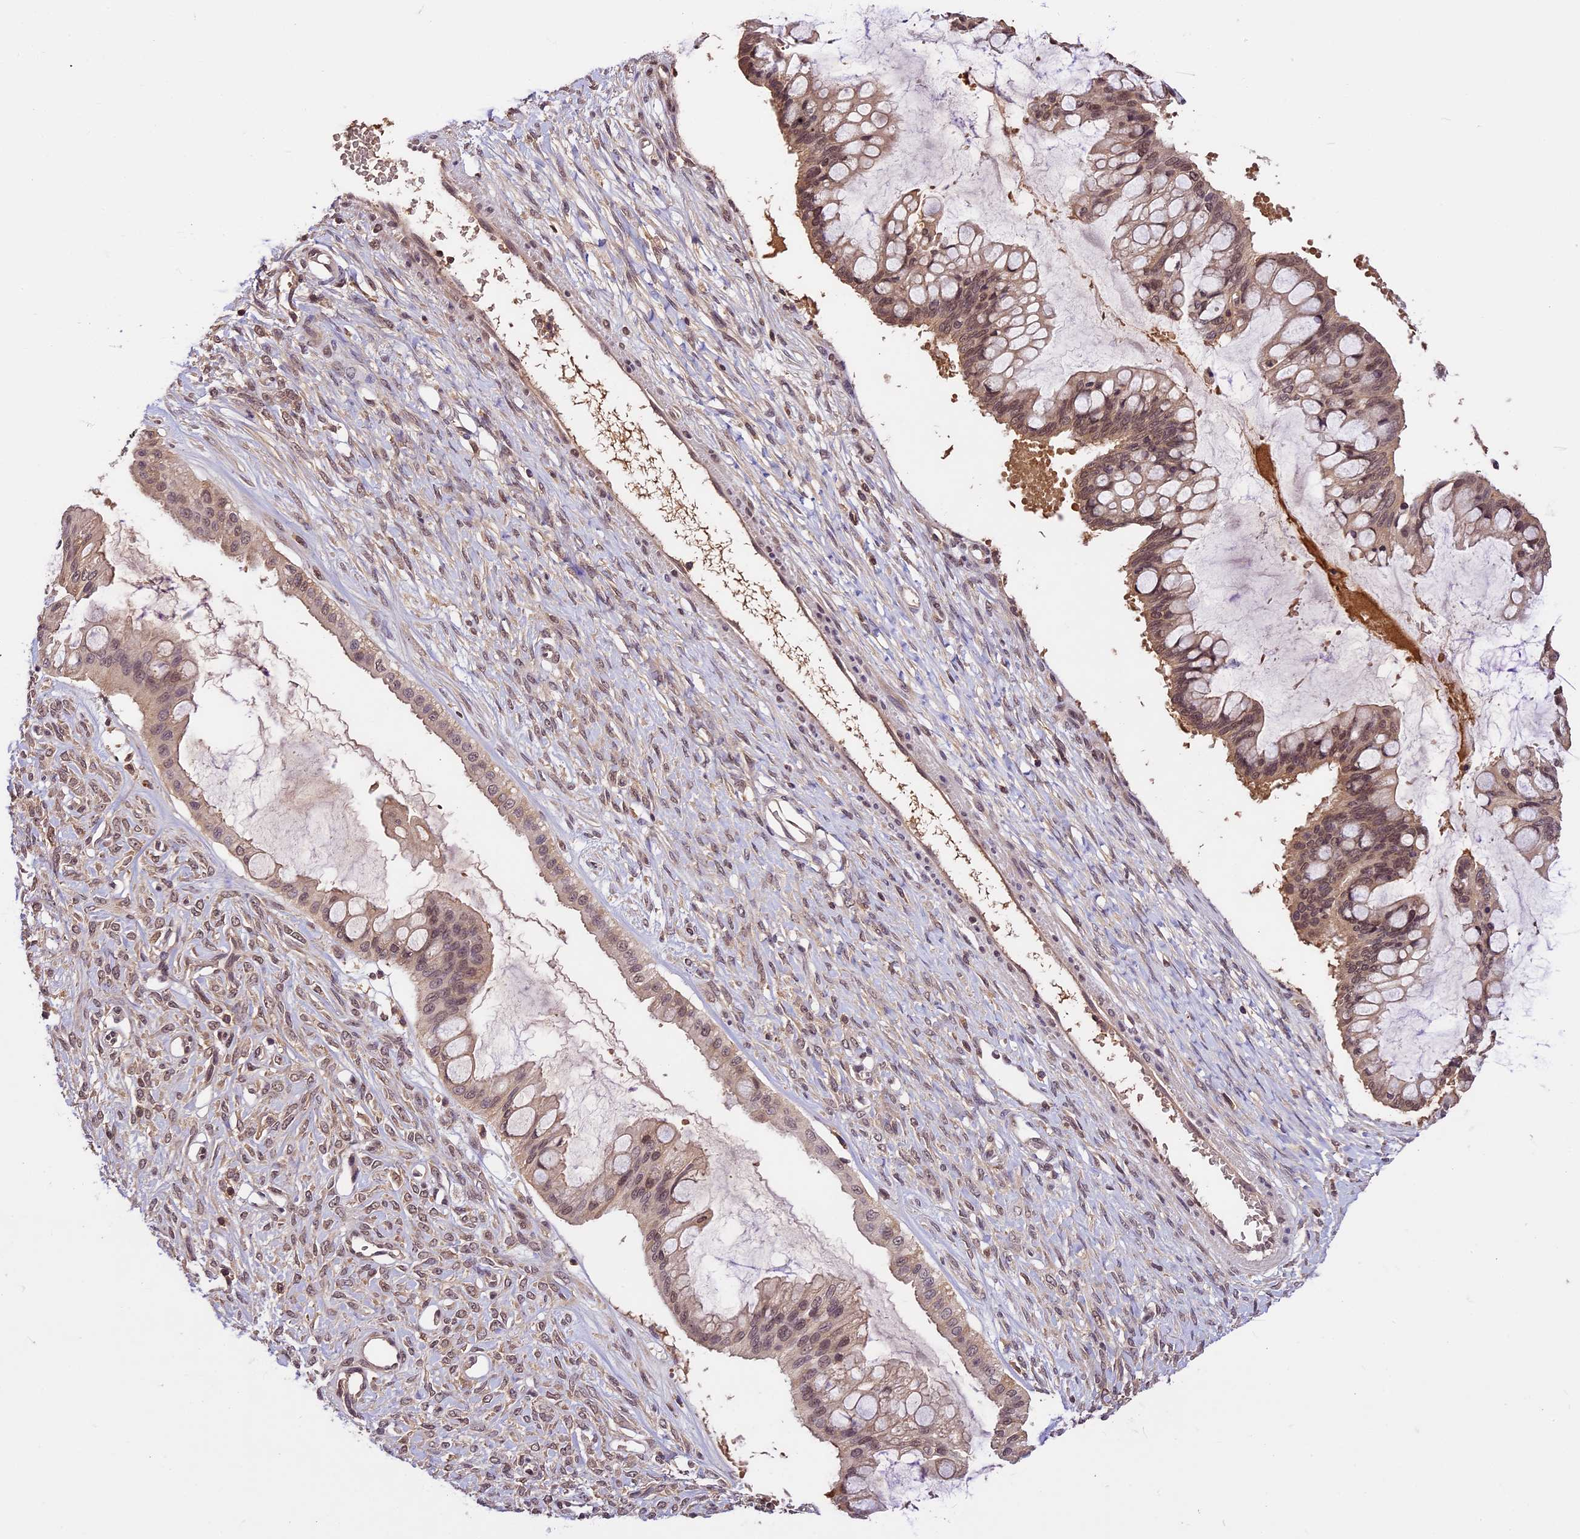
{"staining": {"intensity": "moderate", "quantity": ">75%", "location": "nuclear"}, "tissue": "ovarian cancer", "cell_type": "Tumor cells", "image_type": "cancer", "snomed": [{"axis": "morphology", "description": "Cystadenocarcinoma, mucinous, NOS"}, {"axis": "topography", "description": "Ovary"}], "caption": "A high-resolution histopathology image shows immunohistochemistry (IHC) staining of ovarian cancer, which reveals moderate nuclear positivity in about >75% of tumor cells.", "gene": "ATP10A", "patient": {"sex": "female", "age": 73}}